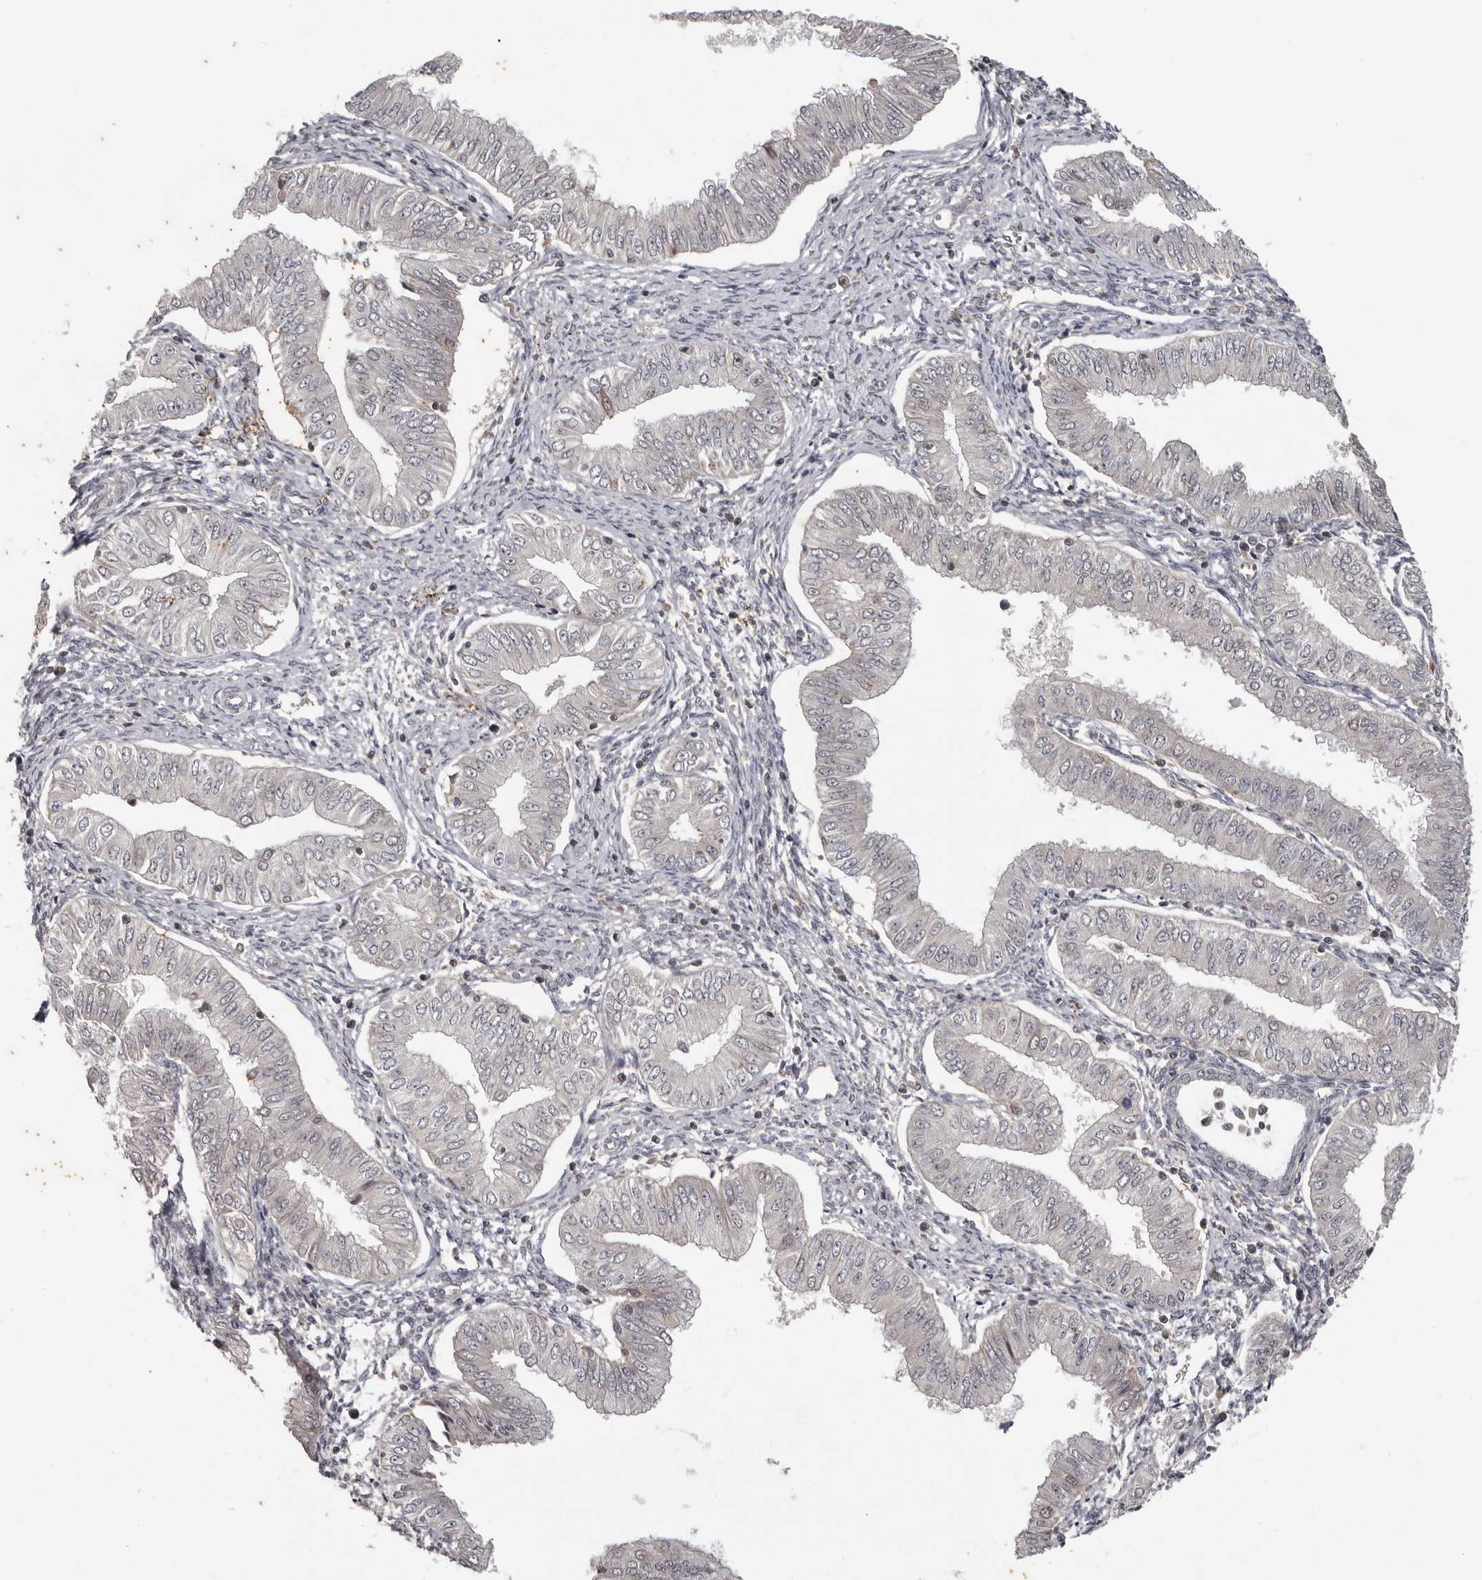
{"staining": {"intensity": "negative", "quantity": "none", "location": "none"}, "tissue": "endometrial cancer", "cell_type": "Tumor cells", "image_type": "cancer", "snomed": [{"axis": "morphology", "description": "Normal tissue, NOS"}, {"axis": "morphology", "description": "Adenocarcinoma, NOS"}, {"axis": "topography", "description": "Endometrium"}], "caption": "Endometrial adenocarcinoma was stained to show a protein in brown. There is no significant positivity in tumor cells.", "gene": "ANKRD44", "patient": {"sex": "female", "age": 53}}